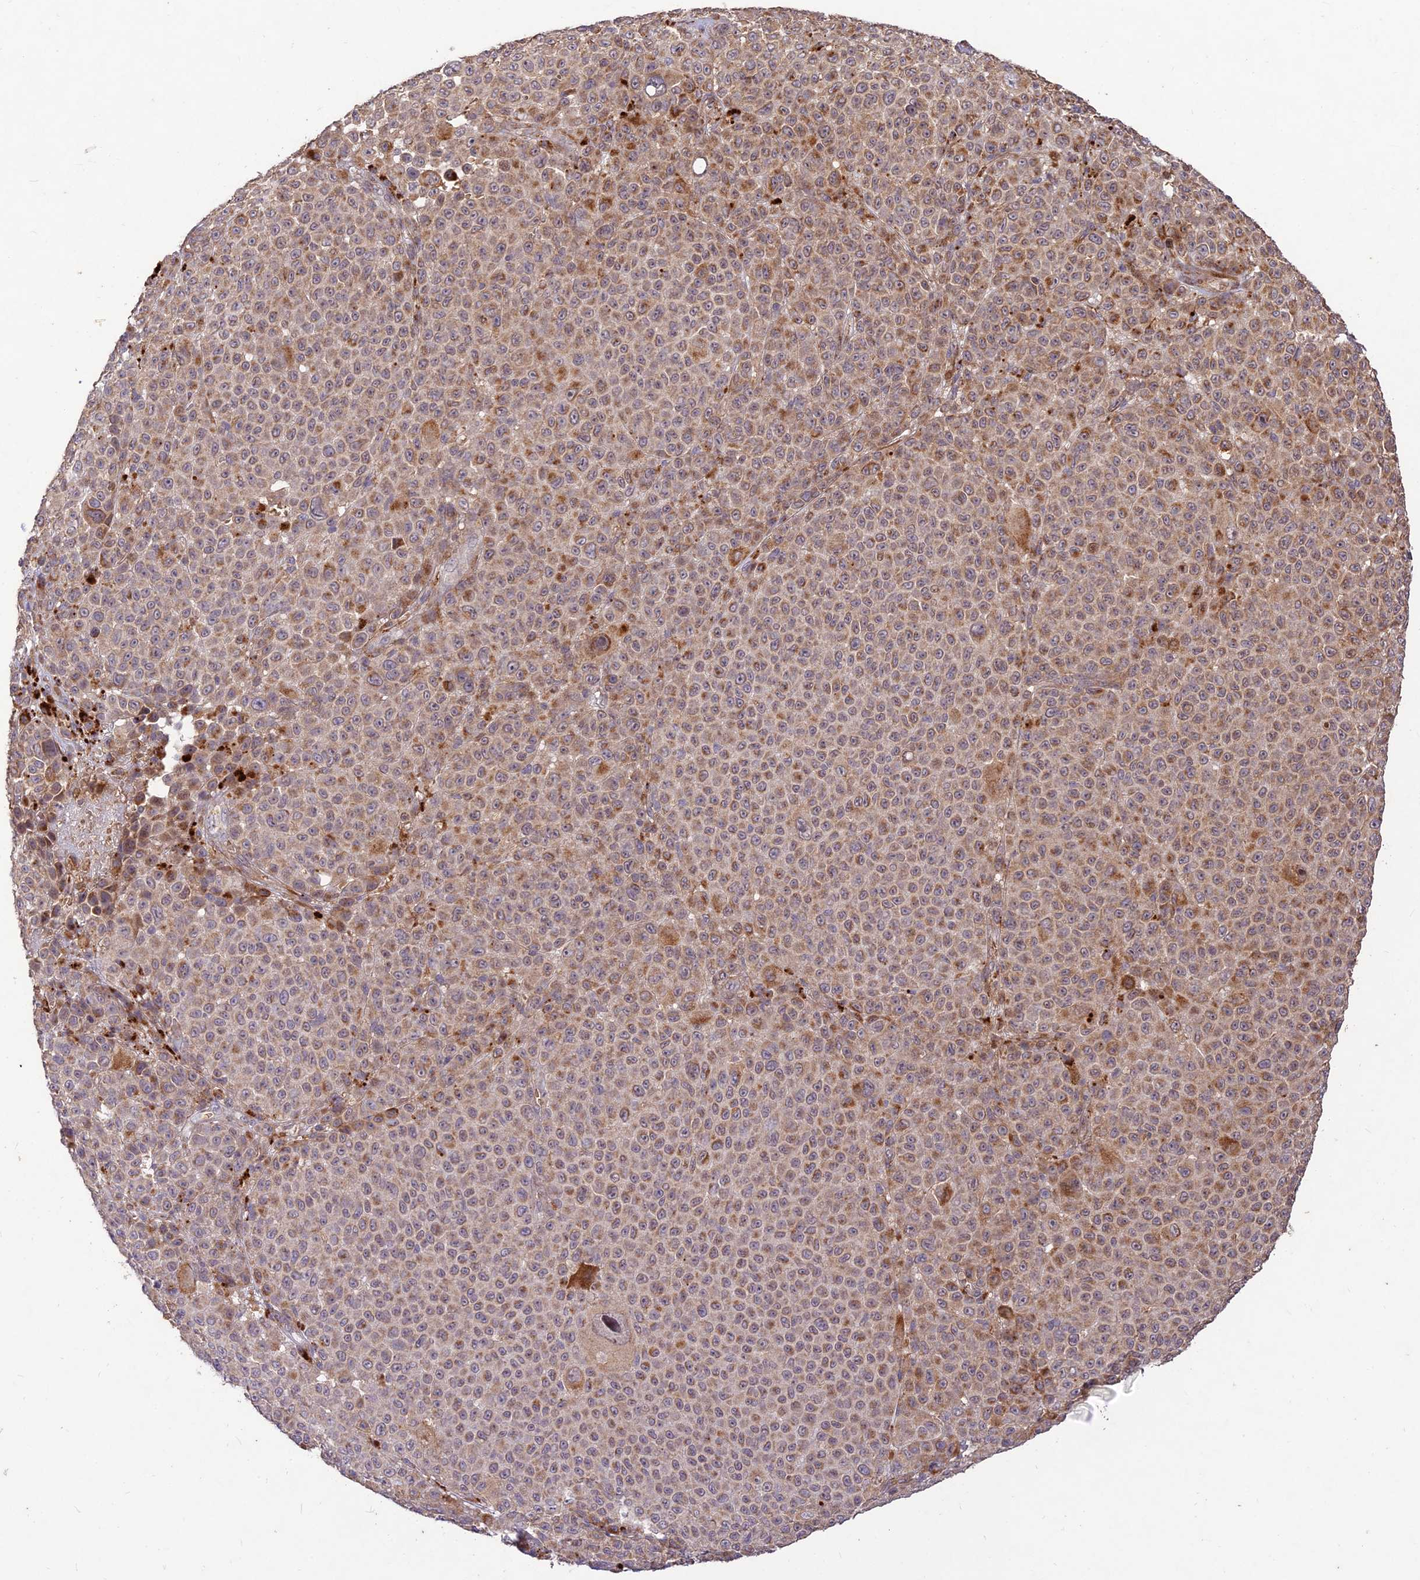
{"staining": {"intensity": "moderate", "quantity": "25%-75%", "location": "cytoplasmic/membranous"}, "tissue": "melanoma", "cell_type": "Tumor cells", "image_type": "cancer", "snomed": [{"axis": "morphology", "description": "Malignant melanoma, NOS"}, {"axis": "topography", "description": "Skin"}], "caption": "Immunohistochemistry (IHC) of human melanoma reveals medium levels of moderate cytoplasmic/membranous expression in about 25%-75% of tumor cells. The protein is stained brown, and the nuclei are stained in blue (DAB (3,3'-diaminobenzidine) IHC with brightfield microscopy, high magnification).", "gene": "PPP1R11", "patient": {"sex": "female", "age": 94}}